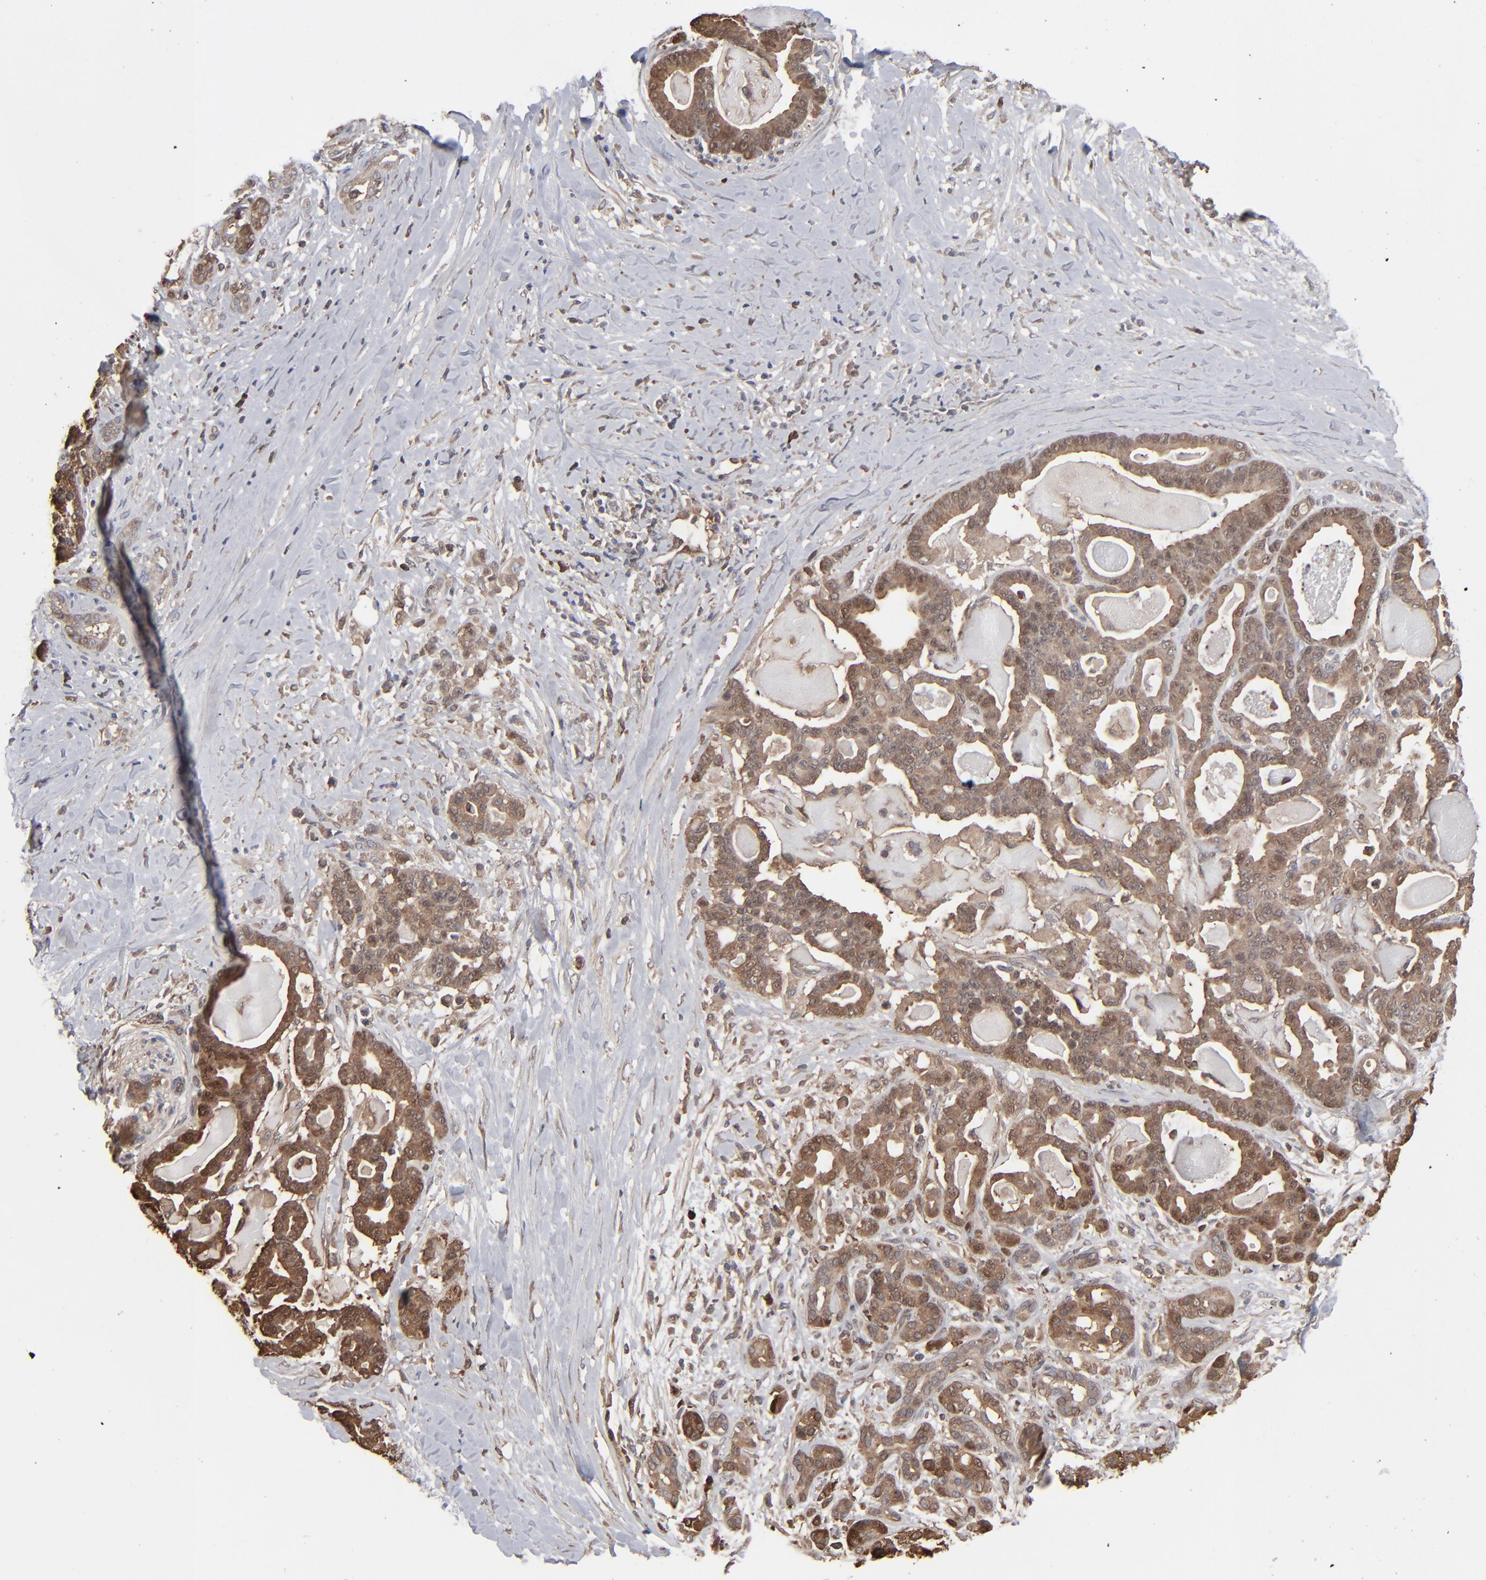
{"staining": {"intensity": "moderate", "quantity": ">75%", "location": "cytoplasmic/membranous"}, "tissue": "pancreatic cancer", "cell_type": "Tumor cells", "image_type": "cancer", "snomed": [{"axis": "morphology", "description": "Adenocarcinoma, NOS"}, {"axis": "topography", "description": "Pancreas"}], "caption": "A micrograph of human adenocarcinoma (pancreatic) stained for a protein reveals moderate cytoplasmic/membranous brown staining in tumor cells. Immunohistochemistry stains the protein in brown and the nuclei are stained blue.", "gene": "NME1-NME2", "patient": {"sex": "male", "age": 63}}